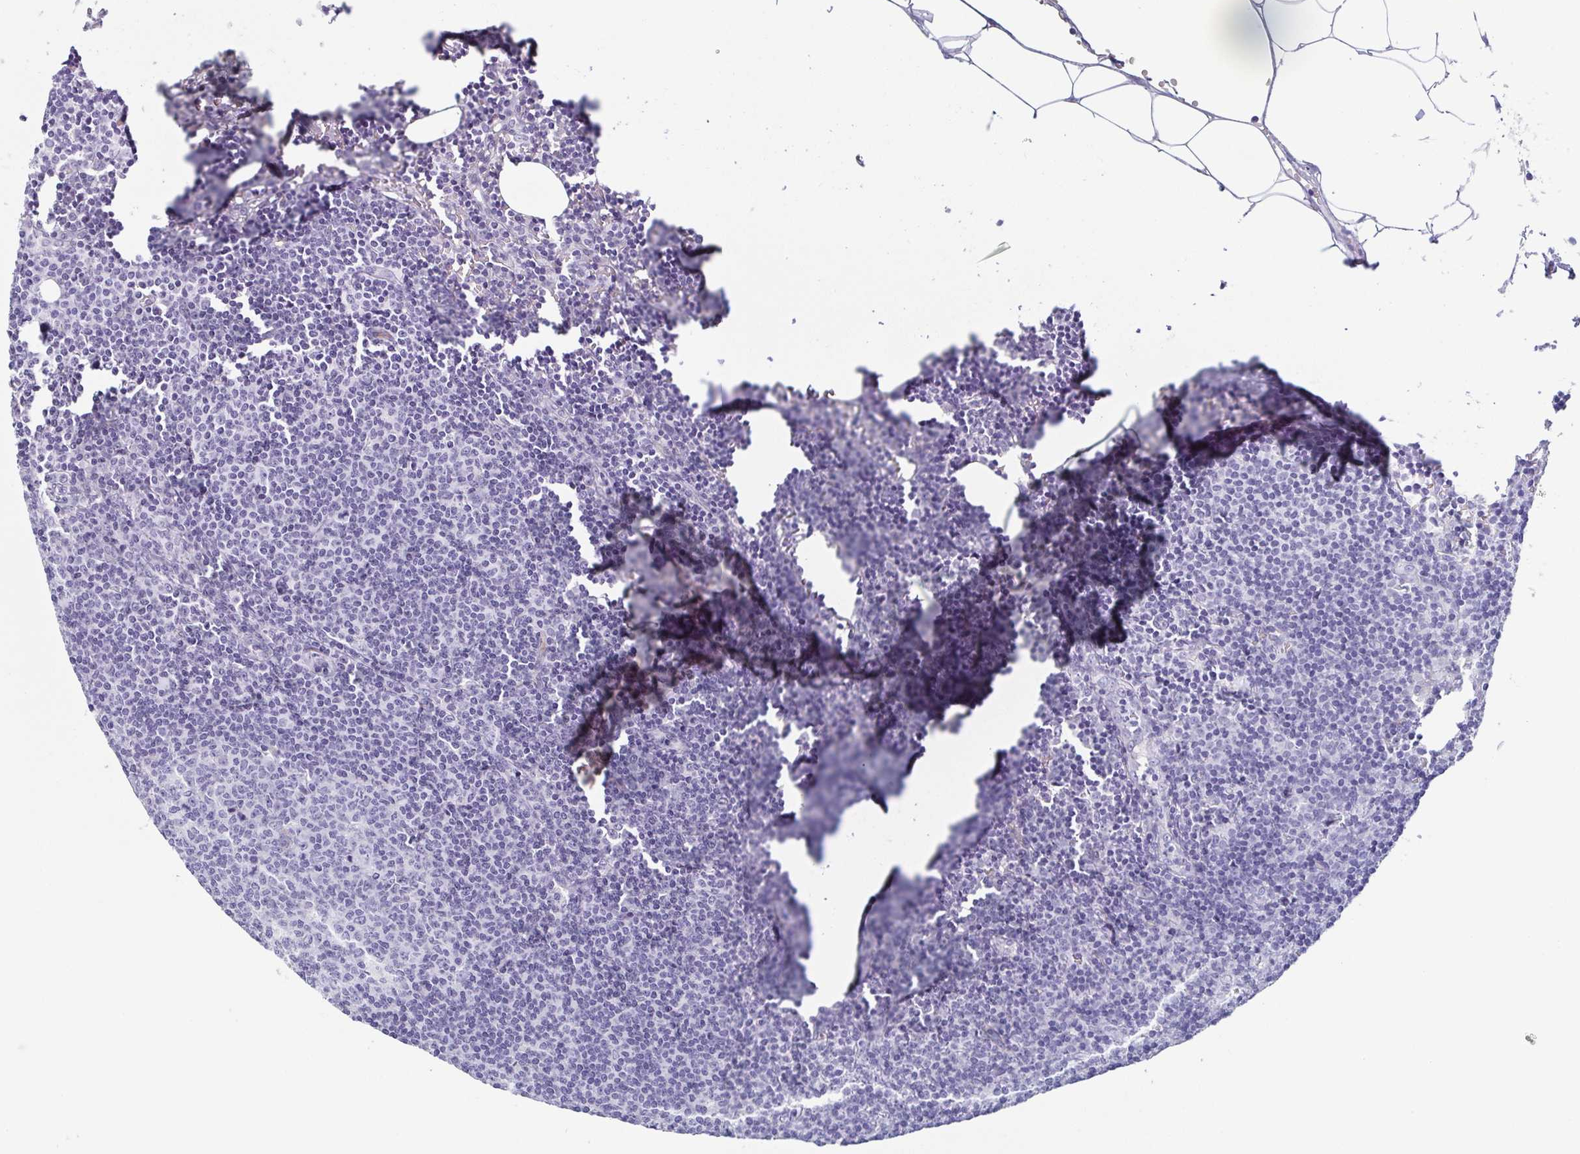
{"staining": {"intensity": "negative", "quantity": "none", "location": "none"}, "tissue": "lymph node", "cell_type": "Germinal center cells", "image_type": "normal", "snomed": [{"axis": "morphology", "description": "Normal tissue, NOS"}, {"axis": "topography", "description": "Lymph node"}], "caption": "High magnification brightfield microscopy of benign lymph node stained with DAB (3,3'-diaminobenzidine) (brown) and counterstained with hematoxylin (blue): germinal center cells show no significant positivity.", "gene": "PRR27", "patient": {"sex": "female", "age": 41}}